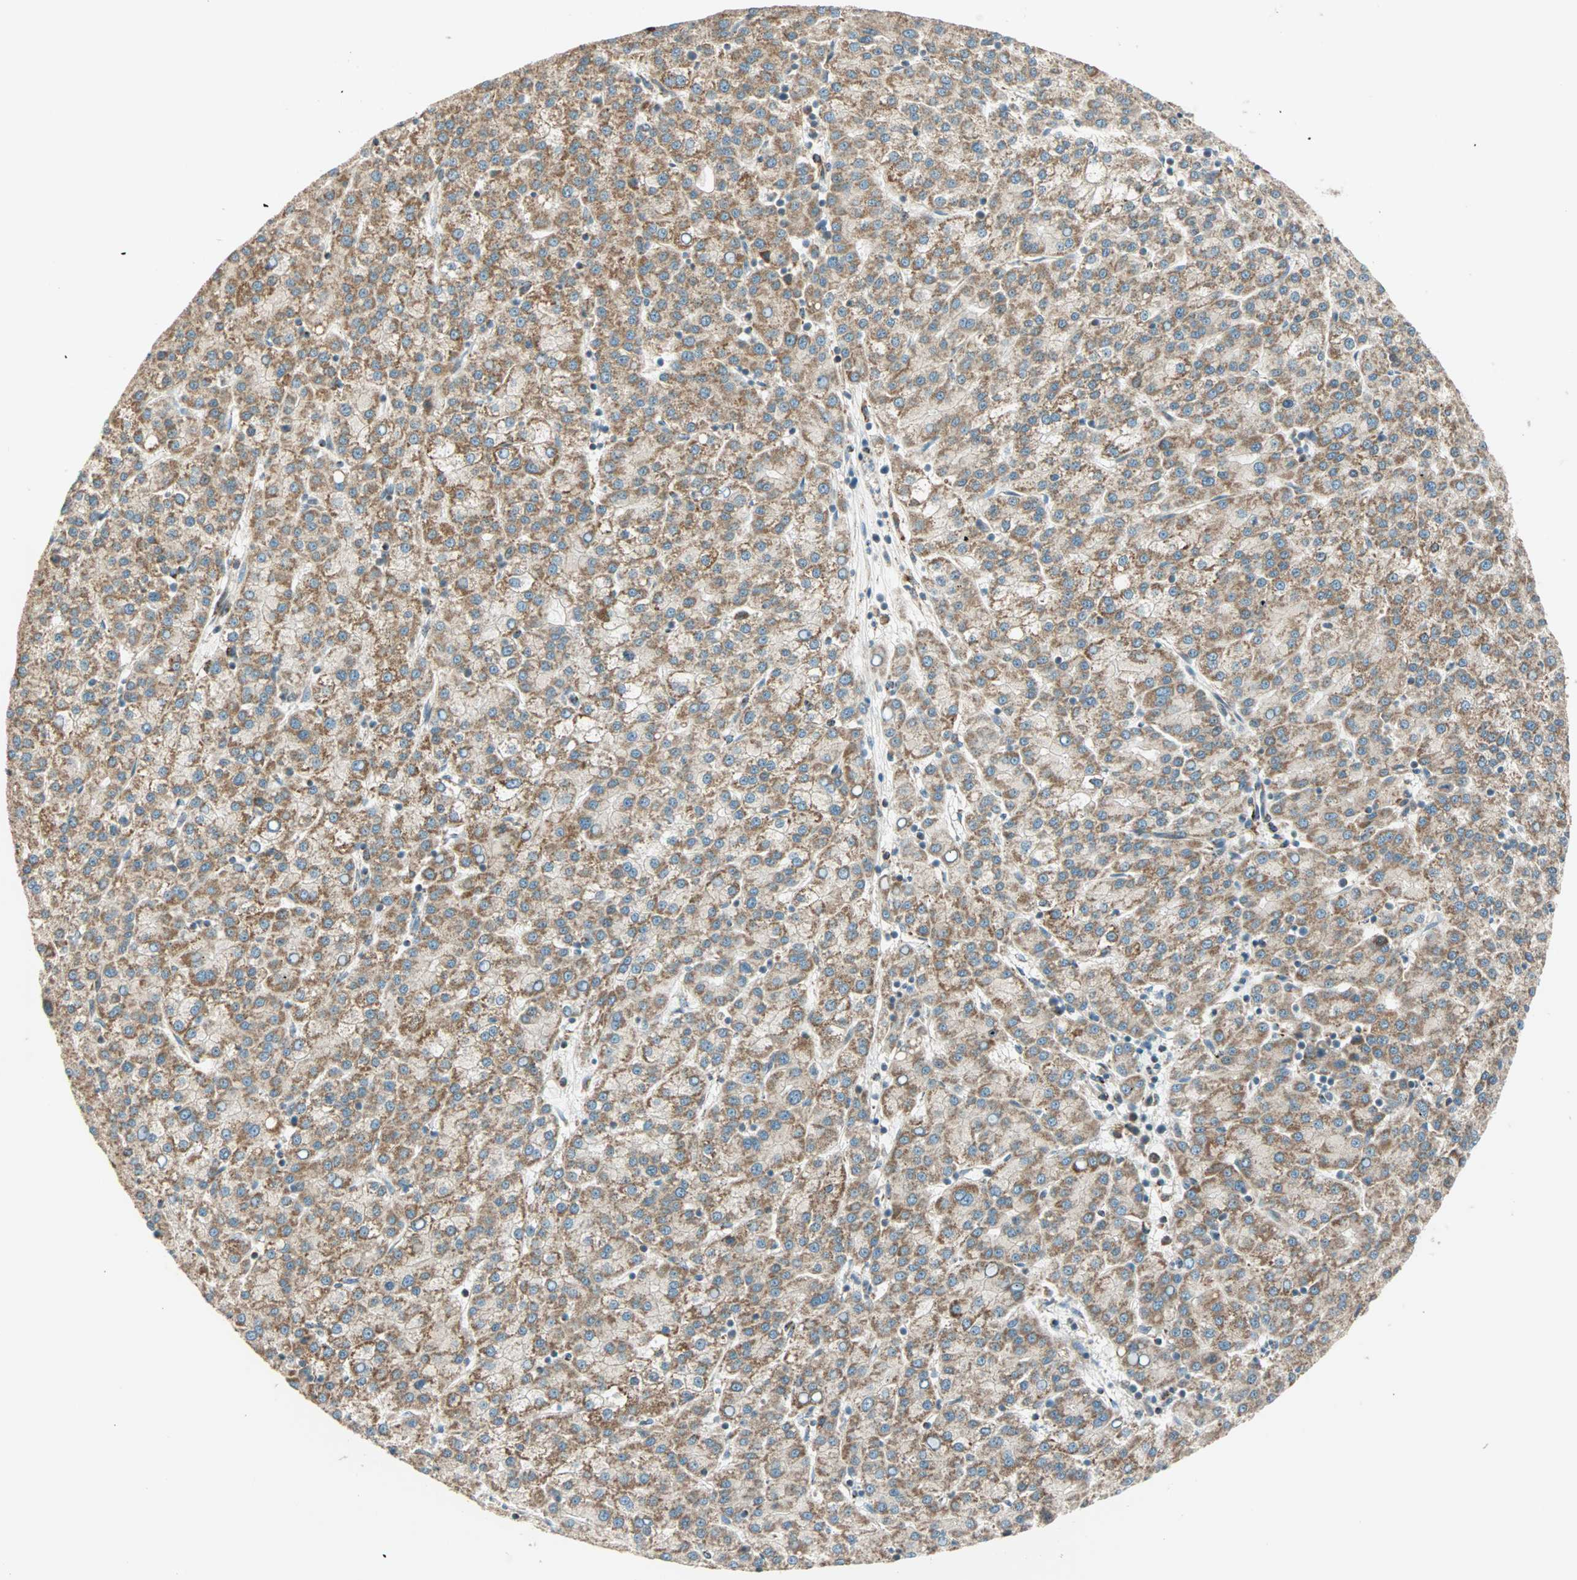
{"staining": {"intensity": "weak", "quantity": ">75%", "location": "cytoplasmic/membranous"}, "tissue": "liver cancer", "cell_type": "Tumor cells", "image_type": "cancer", "snomed": [{"axis": "morphology", "description": "Carcinoma, Hepatocellular, NOS"}, {"axis": "topography", "description": "Liver"}], "caption": "IHC photomicrograph of neoplastic tissue: hepatocellular carcinoma (liver) stained using immunohistochemistry demonstrates low levels of weak protein expression localized specifically in the cytoplasmic/membranous of tumor cells, appearing as a cytoplasmic/membranous brown color.", "gene": "SPRY4", "patient": {"sex": "female", "age": 58}}